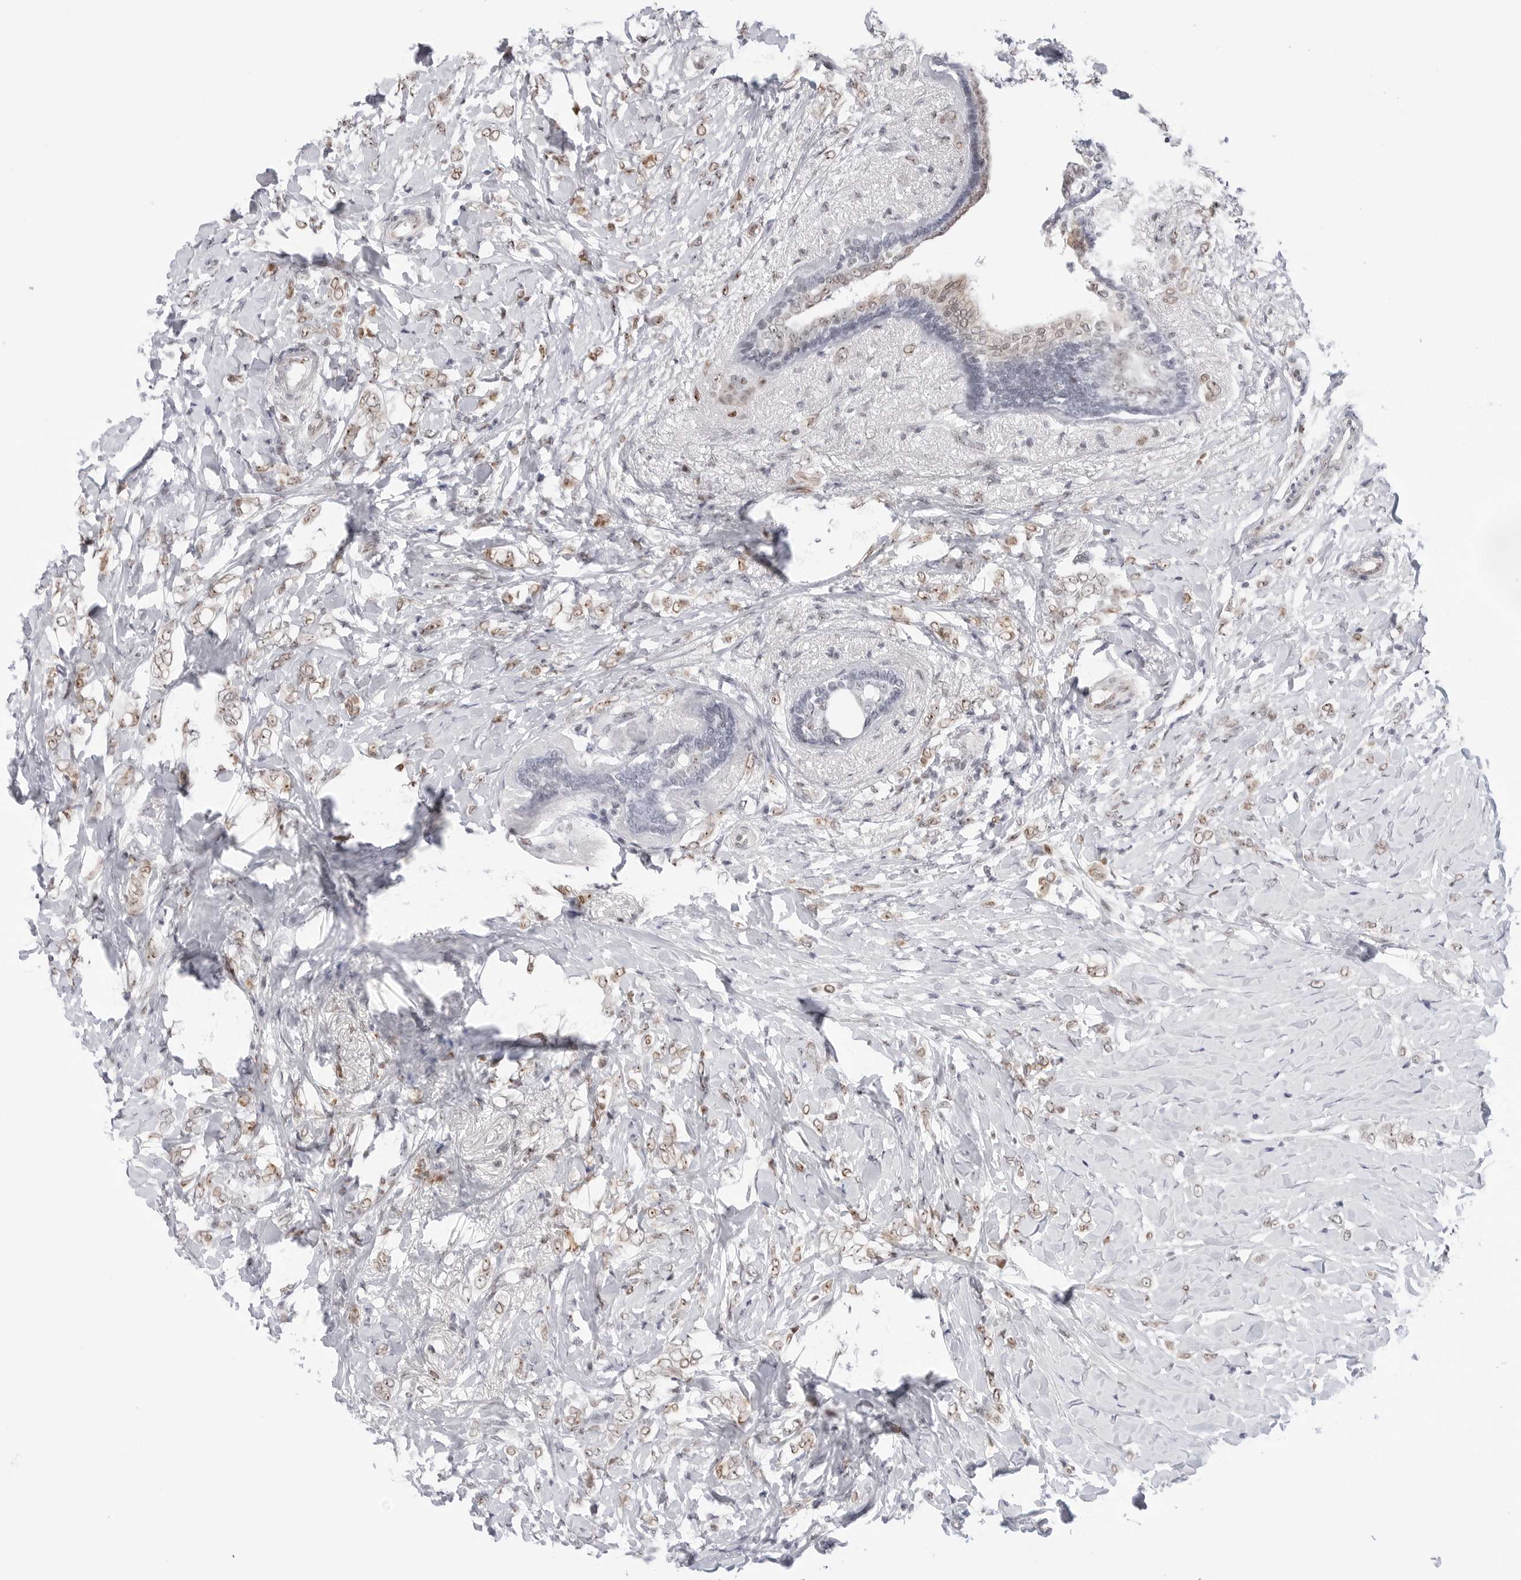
{"staining": {"intensity": "weak", "quantity": ">75%", "location": "nuclear"}, "tissue": "breast cancer", "cell_type": "Tumor cells", "image_type": "cancer", "snomed": [{"axis": "morphology", "description": "Normal tissue, NOS"}, {"axis": "morphology", "description": "Lobular carcinoma"}, {"axis": "topography", "description": "Breast"}], "caption": "An immunohistochemistry micrograph of neoplastic tissue is shown. Protein staining in brown highlights weak nuclear positivity in lobular carcinoma (breast) within tumor cells.", "gene": "C1orf162", "patient": {"sex": "female", "age": 47}}